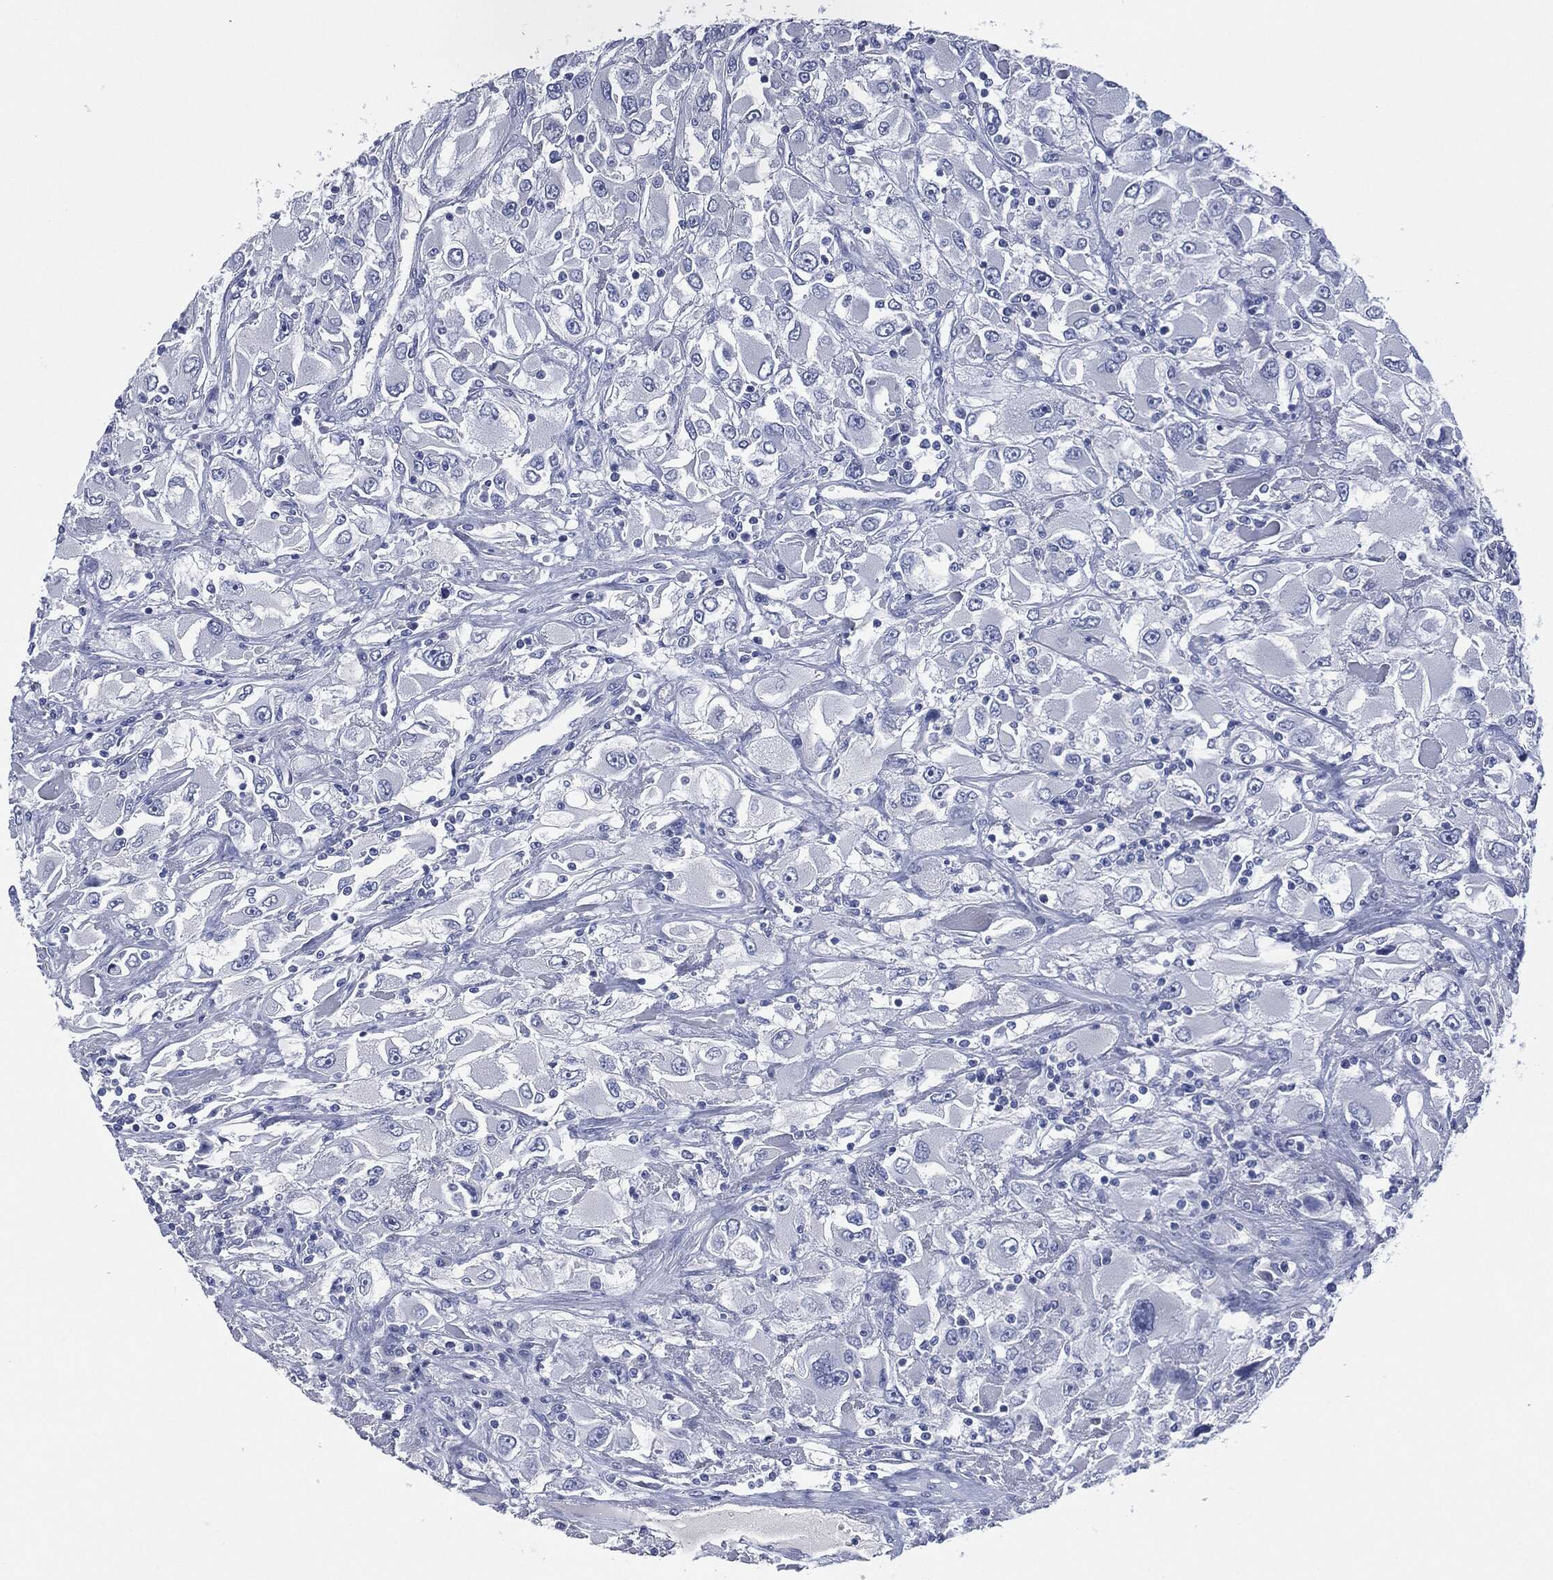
{"staining": {"intensity": "negative", "quantity": "none", "location": "none"}, "tissue": "renal cancer", "cell_type": "Tumor cells", "image_type": "cancer", "snomed": [{"axis": "morphology", "description": "Adenocarcinoma, NOS"}, {"axis": "topography", "description": "Kidney"}], "caption": "There is no significant positivity in tumor cells of renal cancer (adenocarcinoma). (DAB (3,3'-diaminobenzidine) IHC visualized using brightfield microscopy, high magnification).", "gene": "MUC16", "patient": {"sex": "female", "age": 52}}